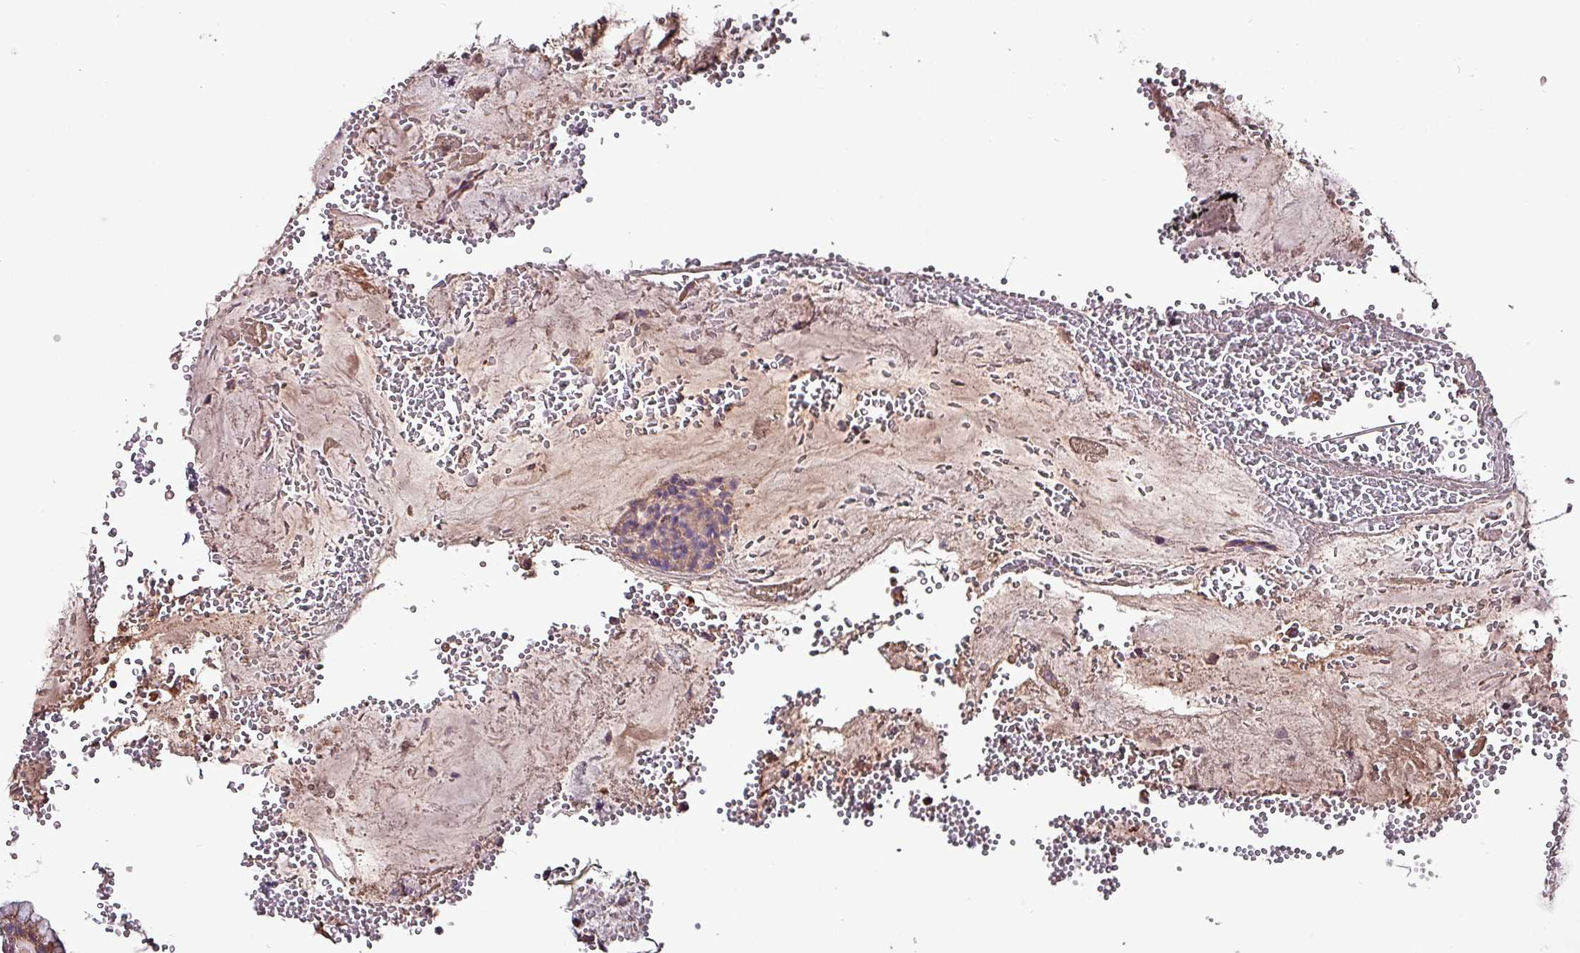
{"staining": {"intensity": "moderate", "quantity": ">75%", "location": "cytoplasmic/membranous,nuclear"}, "tissue": "stomach", "cell_type": "Glandular cells", "image_type": "normal", "snomed": [{"axis": "morphology", "description": "Normal tissue, NOS"}, {"axis": "topography", "description": "Stomach, upper"}], "caption": "Approximately >75% of glandular cells in unremarkable stomach show moderate cytoplasmic/membranous,nuclear protein staining as visualized by brown immunohistochemical staining.", "gene": "PAFAH1B2", "patient": {"sex": "male", "age": 52}}